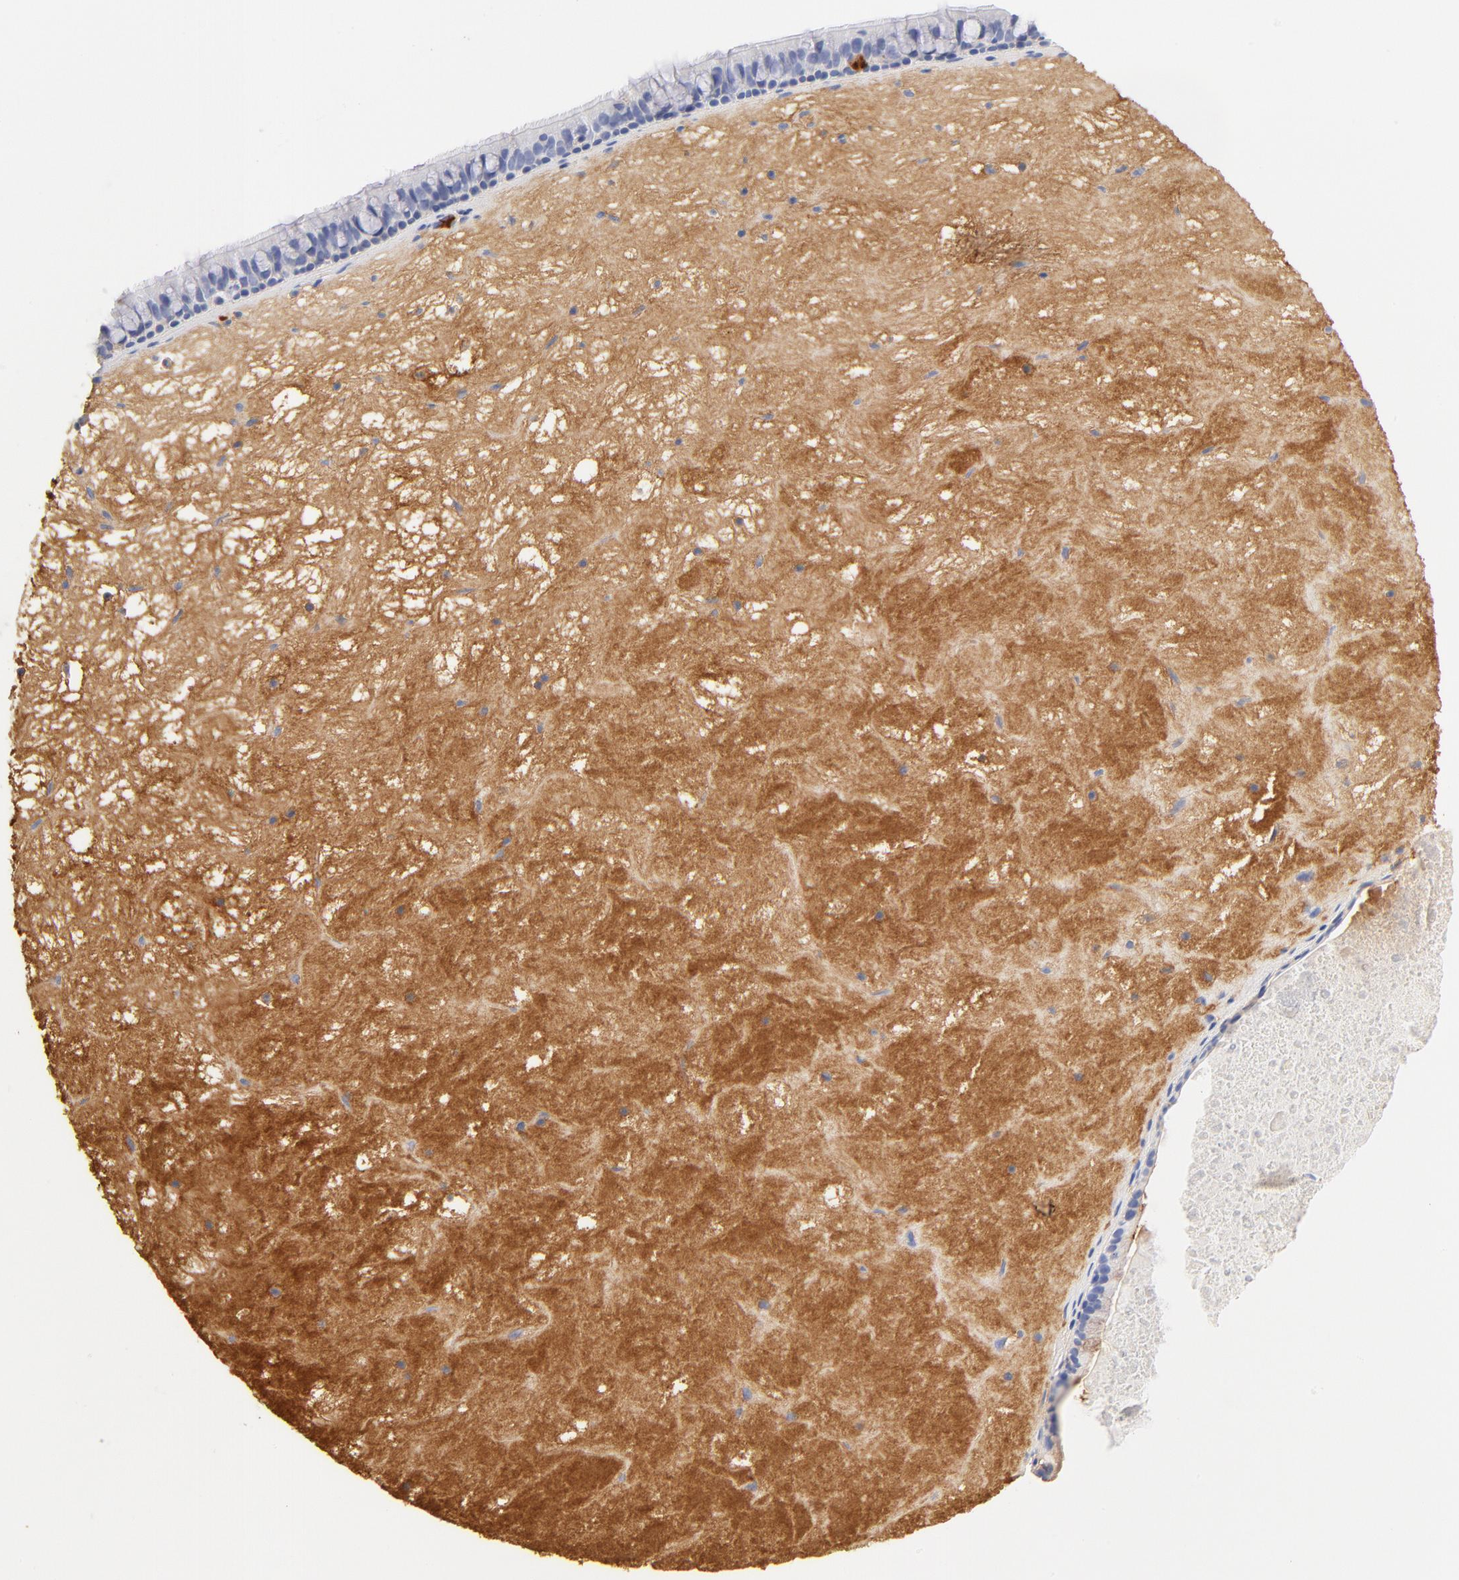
{"staining": {"intensity": "negative", "quantity": "none", "location": "none"}, "tissue": "nasopharynx", "cell_type": "Respiratory epithelial cells", "image_type": "normal", "snomed": [{"axis": "morphology", "description": "Normal tissue, NOS"}, {"axis": "topography", "description": "Nasopharynx"}], "caption": "This is a photomicrograph of IHC staining of unremarkable nasopharynx, which shows no positivity in respiratory epithelial cells. Nuclei are stained in blue.", "gene": "C3", "patient": {"sex": "female", "age": 78}}